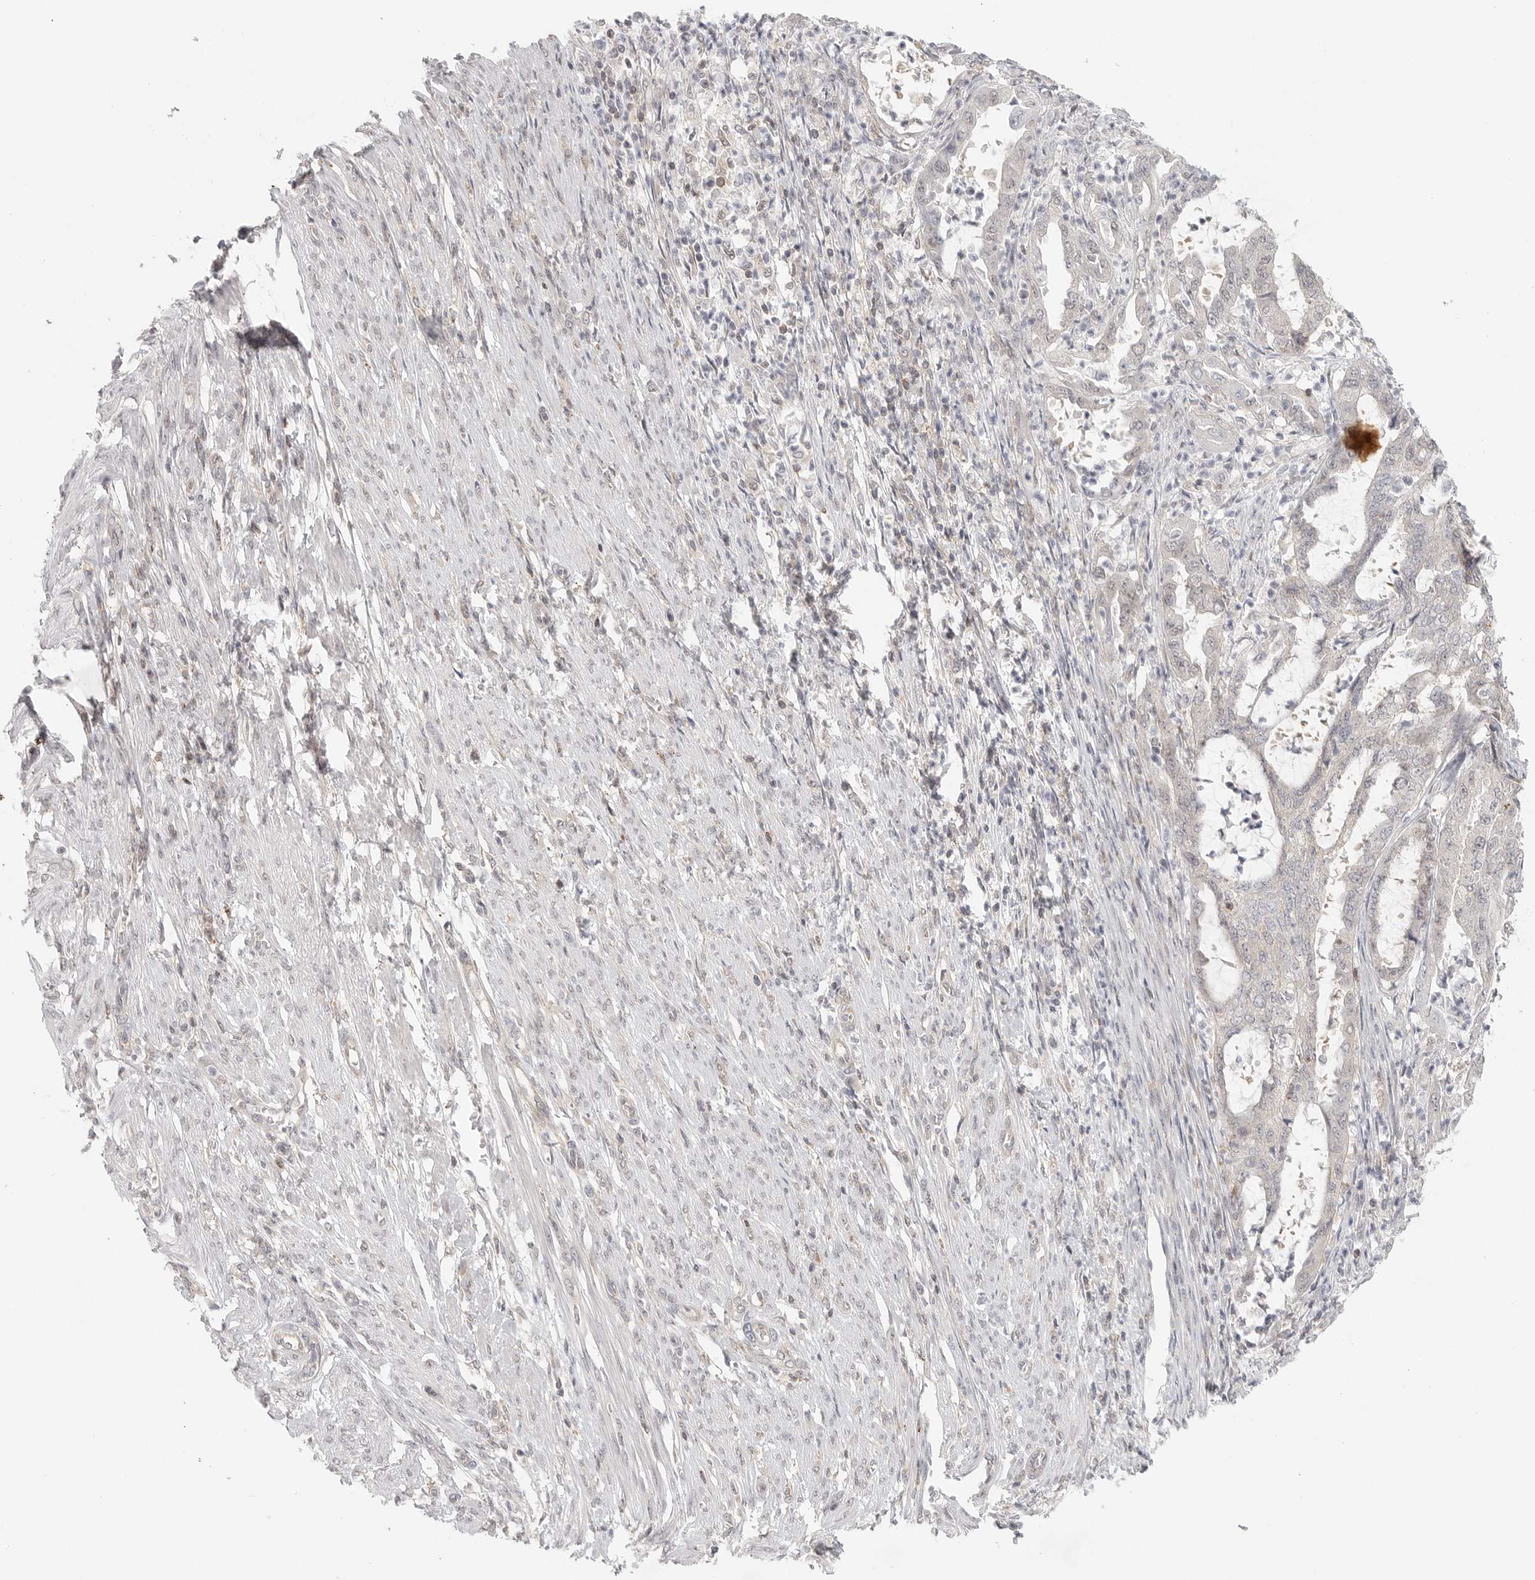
{"staining": {"intensity": "negative", "quantity": "none", "location": "none"}, "tissue": "endometrial cancer", "cell_type": "Tumor cells", "image_type": "cancer", "snomed": [{"axis": "morphology", "description": "Adenocarcinoma, NOS"}, {"axis": "topography", "description": "Endometrium"}], "caption": "Photomicrograph shows no protein staining in tumor cells of adenocarcinoma (endometrial) tissue. (Immunohistochemistry, brightfield microscopy, high magnification).", "gene": "HDAC6", "patient": {"sex": "female", "age": 51}}